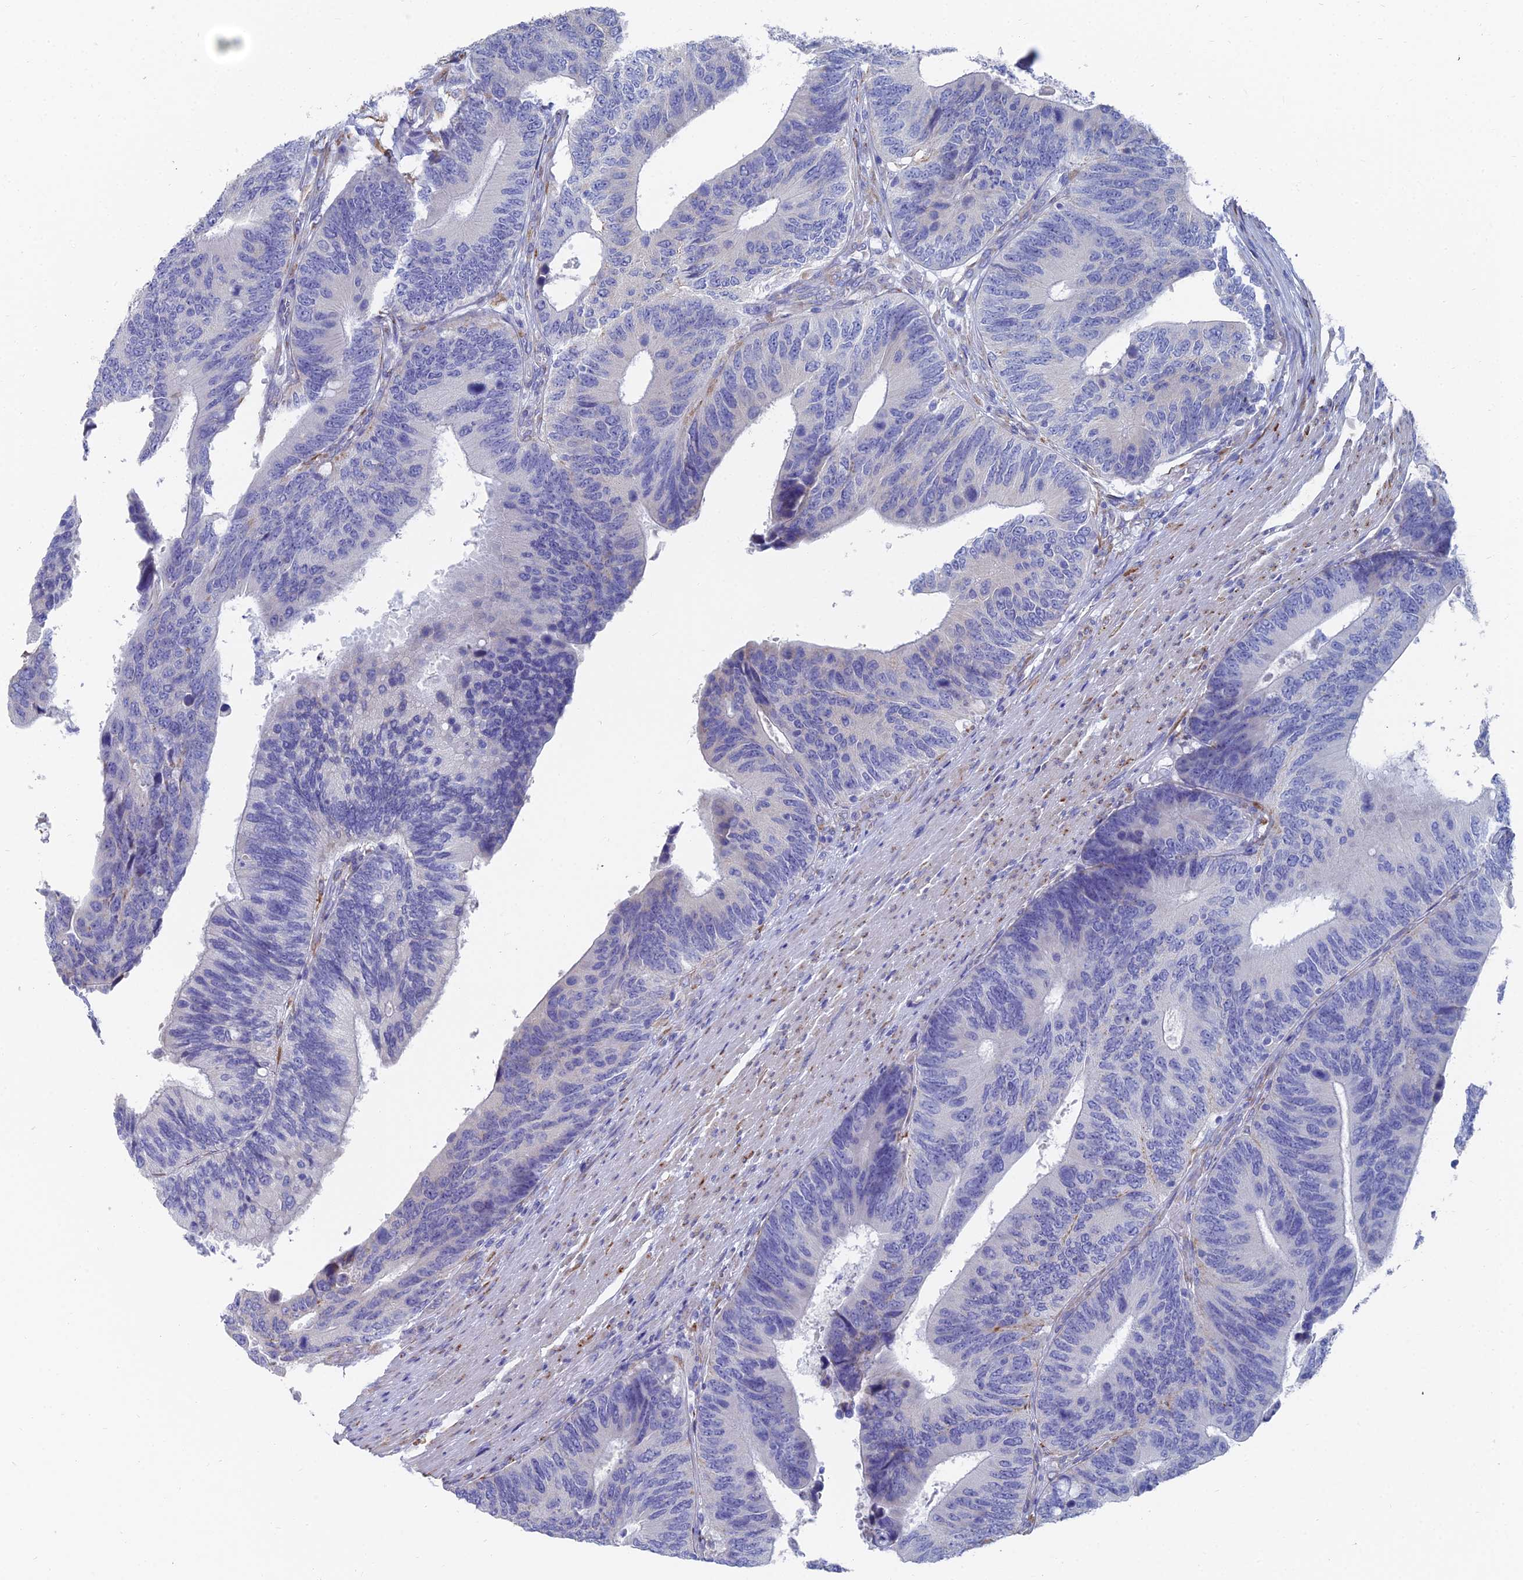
{"staining": {"intensity": "negative", "quantity": "none", "location": "none"}, "tissue": "colorectal cancer", "cell_type": "Tumor cells", "image_type": "cancer", "snomed": [{"axis": "morphology", "description": "Adenocarcinoma, NOS"}, {"axis": "topography", "description": "Colon"}], "caption": "Tumor cells show no significant protein staining in colorectal adenocarcinoma. Nuclei are stained in blue.", "gene": "TNNT3", "patient": {"sex": "male", "age": 87}}